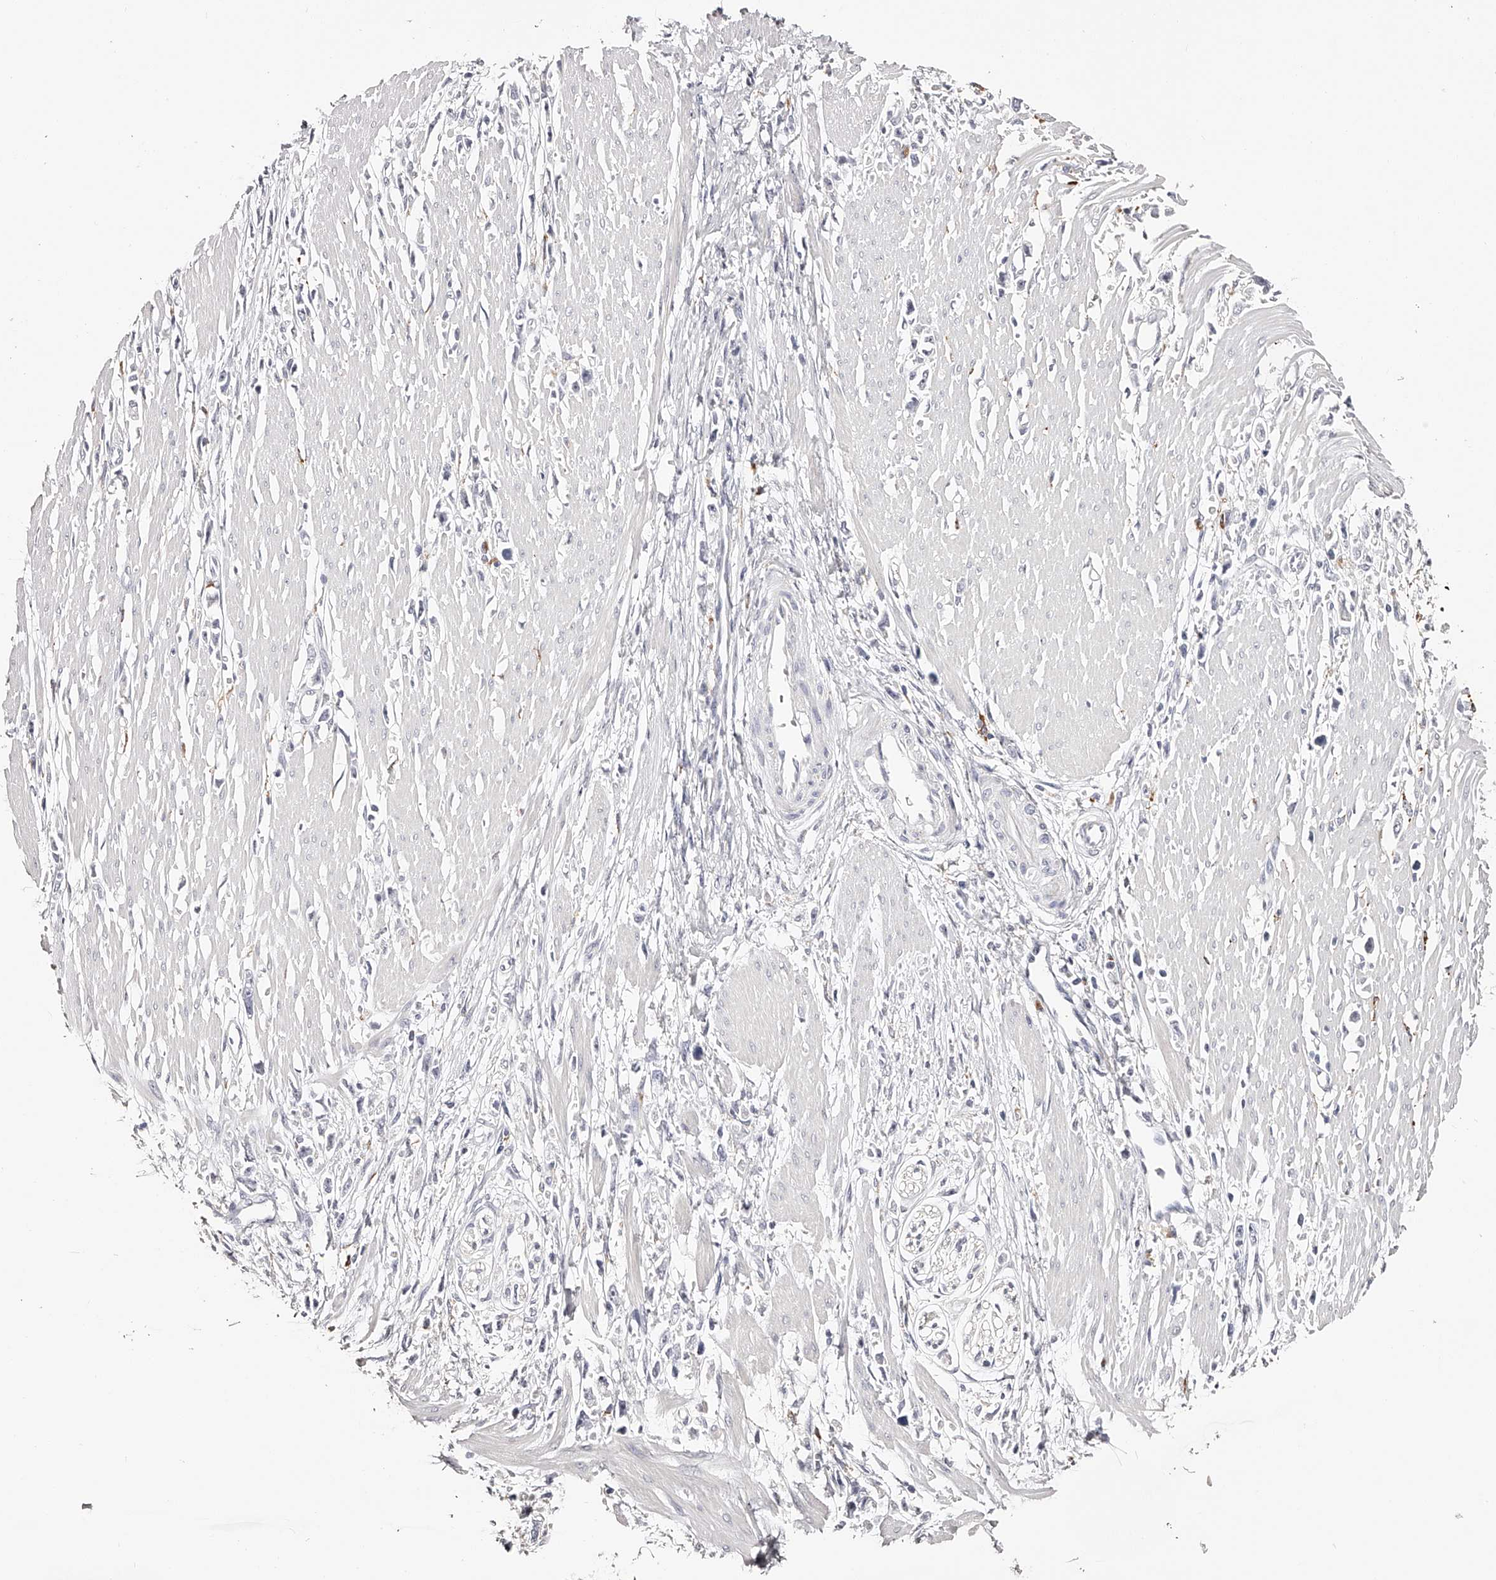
{"staining": {"intensity": "negative", "quantity": "none", "location": "none"}, "tissue": "stomach cancer", "cell_type": "Tumor cells", "image_type": "cancer", "snomed": [{"axis": "morphology", "description": "Adenocarcinoma, NOS"}, {"axis": "topography", "description": "Stomach"}], "caption": "There is no significant positivity in tumor cells of stomach cancer. (Stains: DAB (3,3'-diaminobenzidine) IHC with hematoxylin counter stain, Microscopy: brightfield microscopy at high magnification).", "gene": "SLC35D3", "patient": {"sex": "female", "age": 59}}